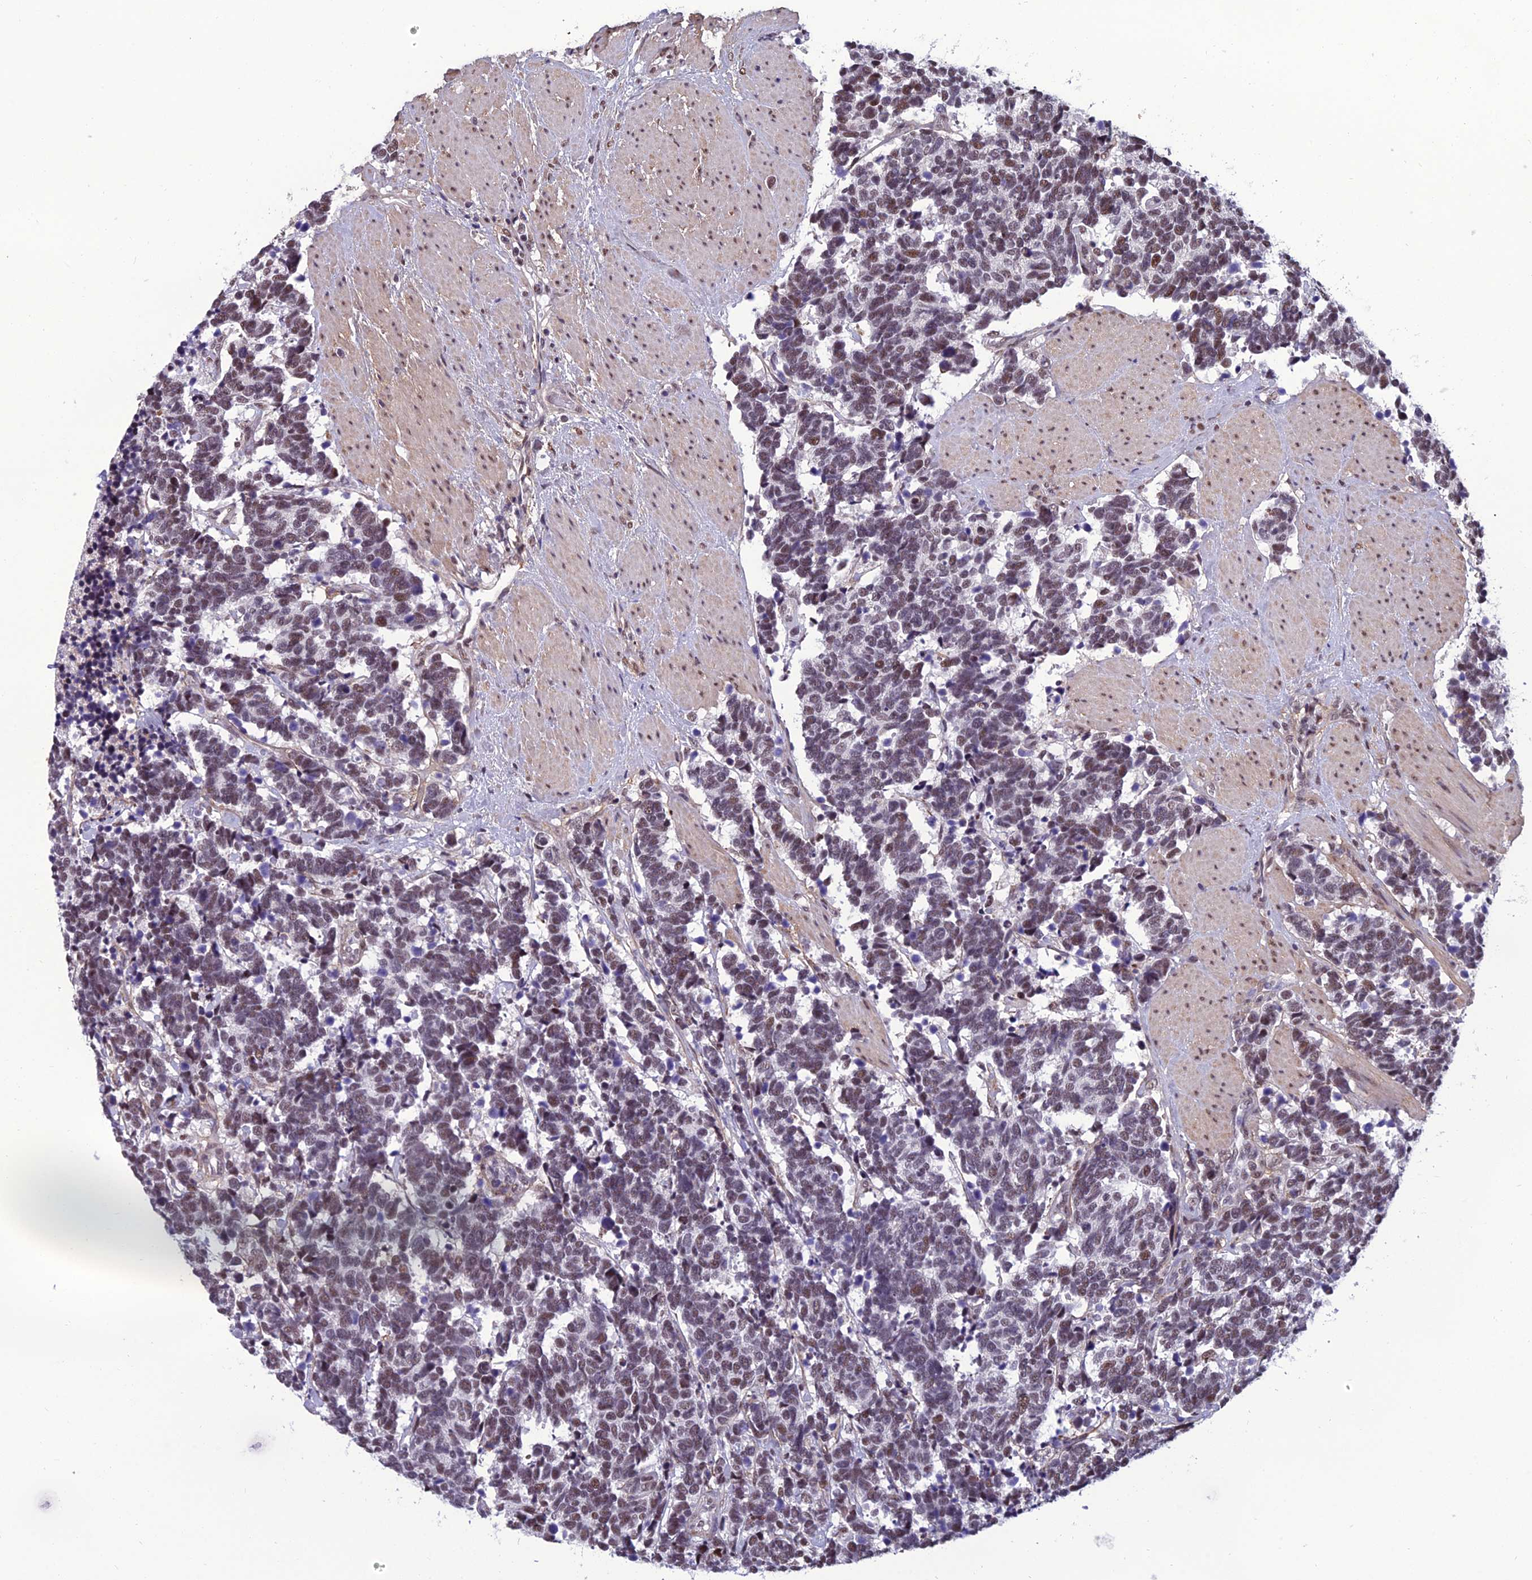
{"staining": {"intensity": "moderate", "quantity": "25%-75%", "location": "nuclear"}, "tissue": "carcinoid", "cell_type": "Tumor cells", "image_type": "cancer", "snomed": [{"axis": "morphology", "description": "Carcinoma, NOS"}, {"axis": "morphology", "description": "Carcinoid, malignant, NOS"}, {"axis": "topography", "description": "Prostate"}], "caption": "IHC photomicrograph of neoplastic tissue: human carcinoma stained using immunohistochemistry demonstrates medium levels of moderate protein expression localized specifically in the nuclear of tumor cells, appearing as a nuclear brown color.", "gene": "RSRC1", "patient": {"sex": "male", "age": 57}}